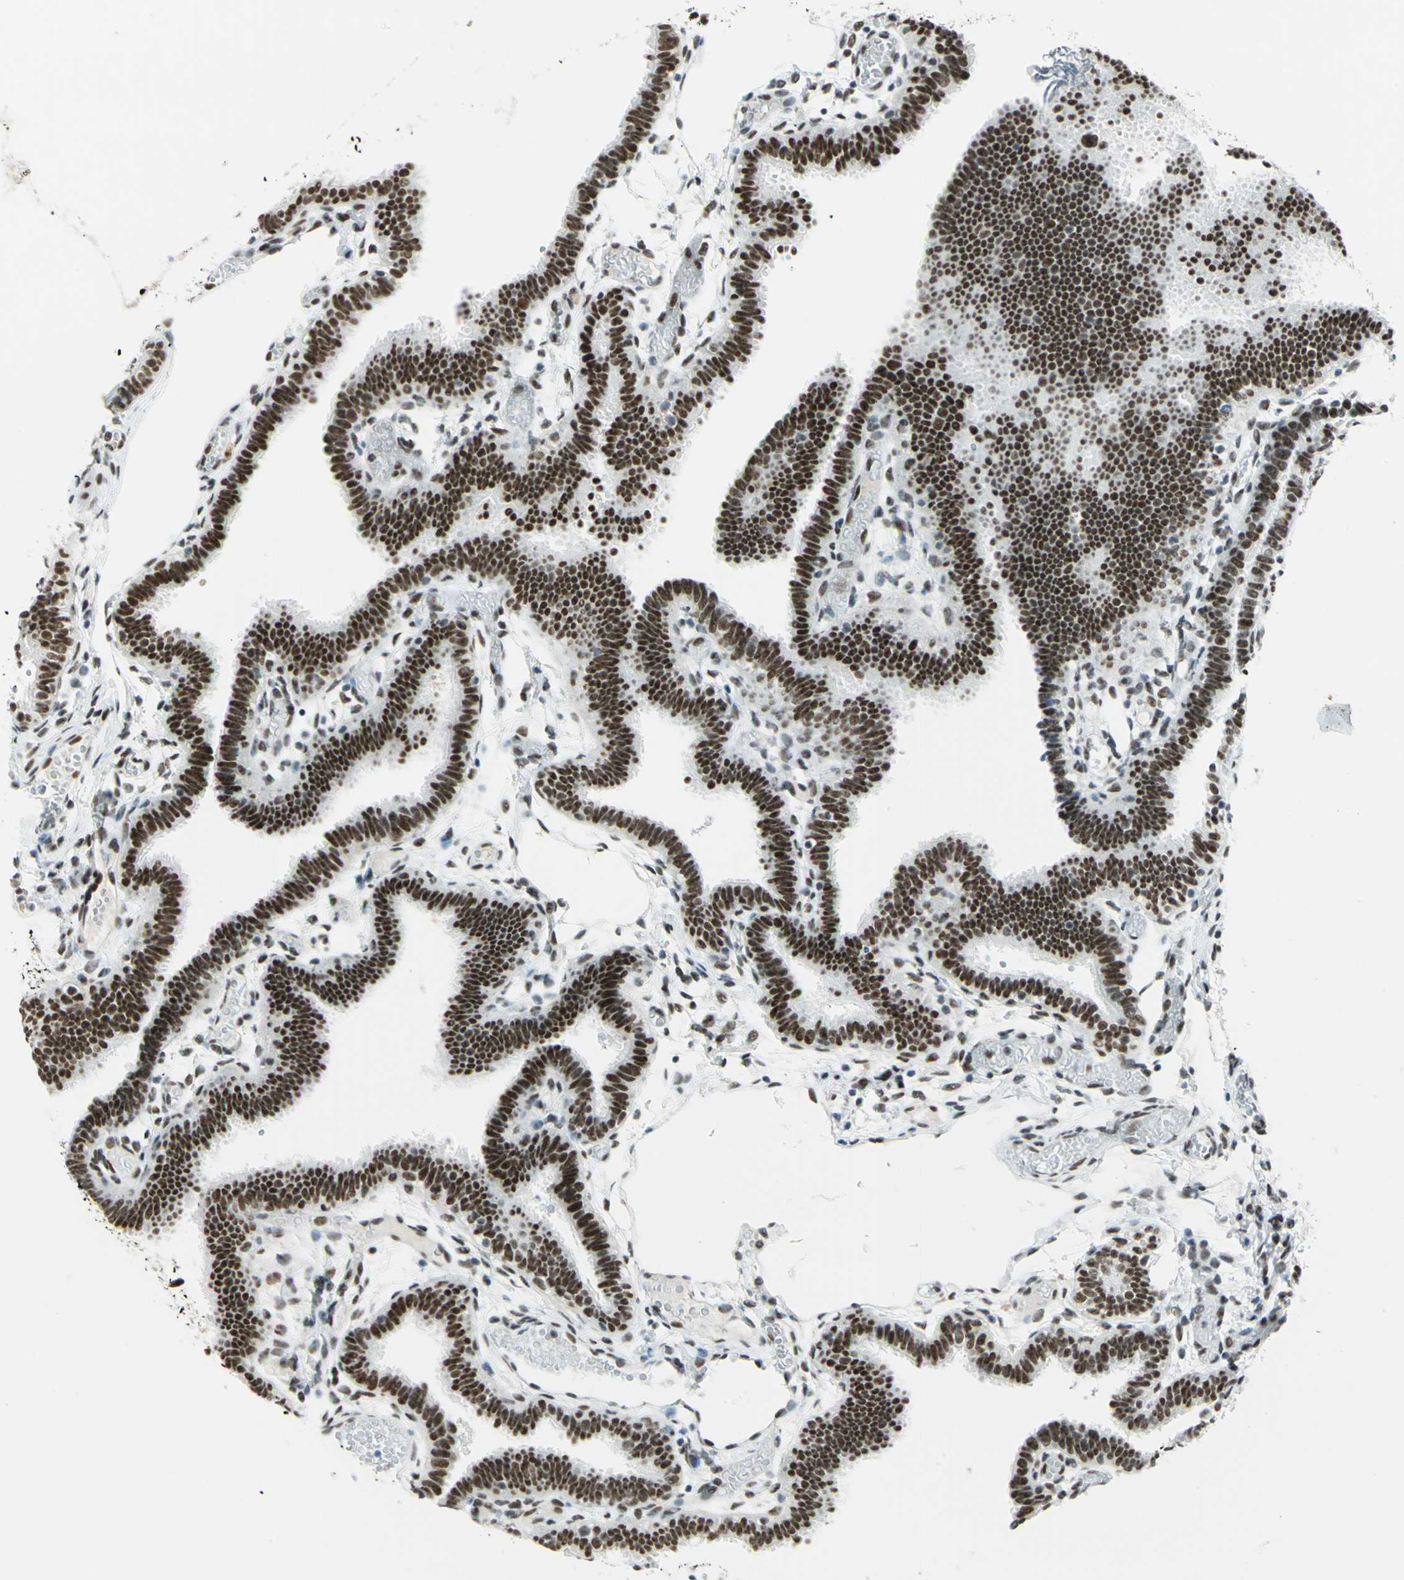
{"staining": {"intensity": "strong", "quantity": ">75%", "location": "nuclear"}, "tissue": "fallopian tube", "cell_type": "Glandular cells", "image_type": "normal", "snomed": [{"axis": "morphology", "description": "Normal tissue, NOS"}, {"axis": "topography", "description": "Fallopian tube"}], "caption": "Benign fallopian tube demonstrates strong nuclear expression in approximately >75% of glandular cells, visualized by immunohistochemistry.", "gene": "MTMR10", "patient": {"sex": "female", "age": 29}}